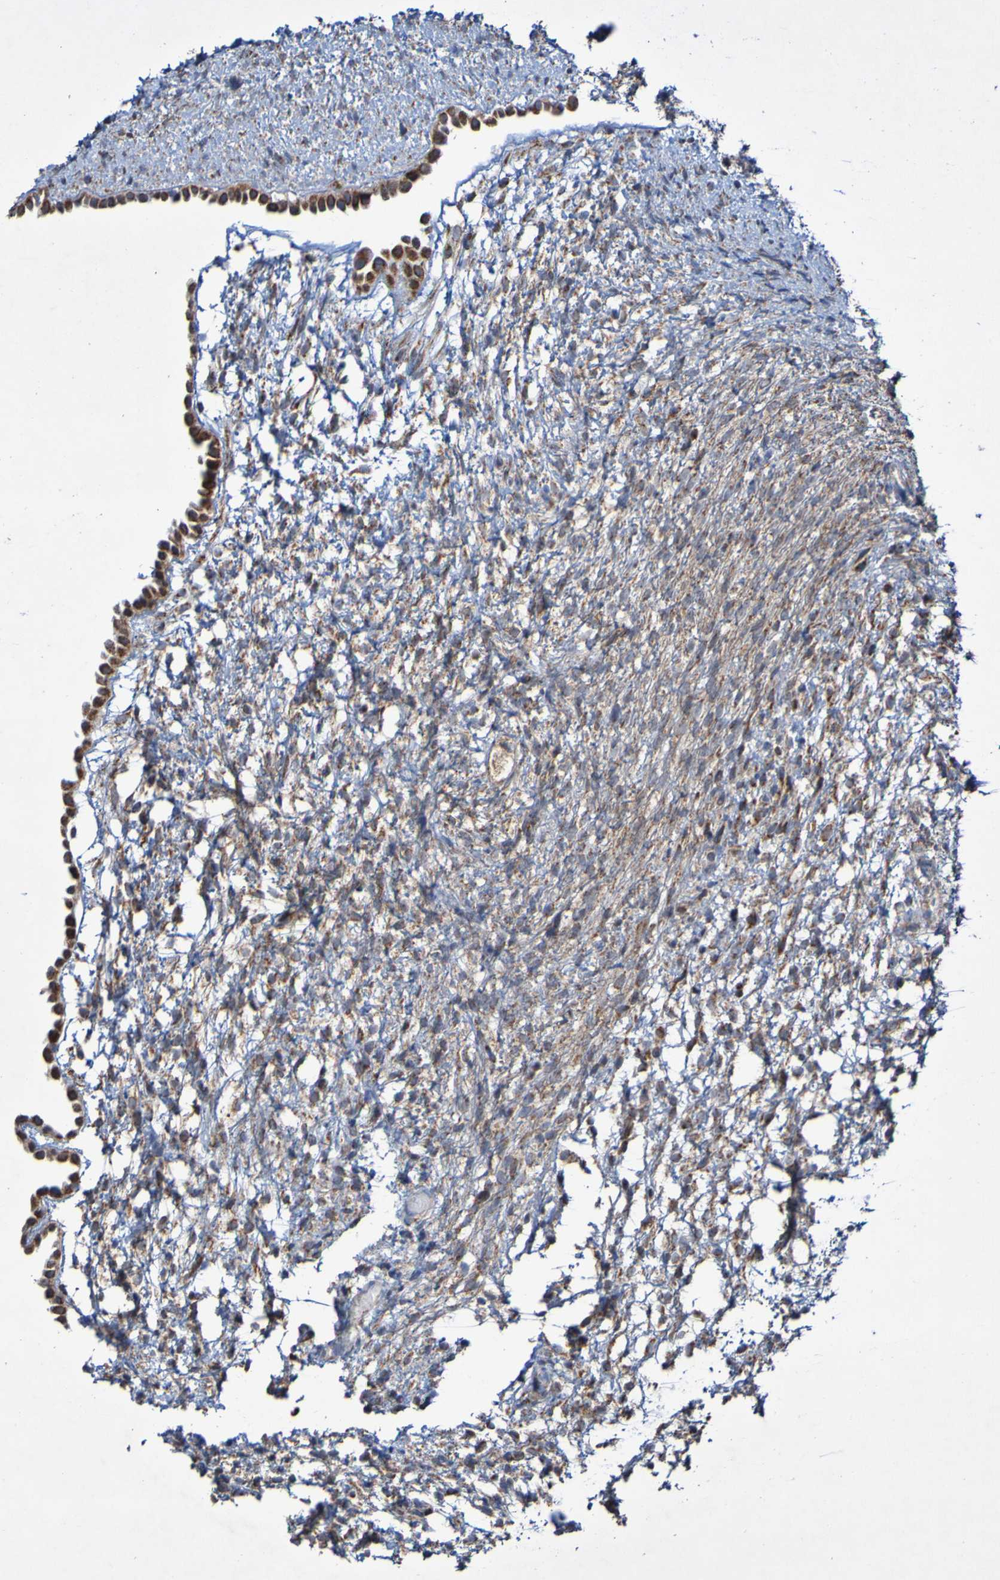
{"staining": {"intensity": "moderate", "quantity": ">75%", "location": "cytoplasmic/membranous"}, "tissue": "ovary", "cell_type": "Follicle cells", "image_type": "normal", "snomed": [{"axis": "morphology", "description": "Normal tissue, NOS"}, {"axis": "morphology", "description": "Cyst, NOS"}, {"axis": "topography", "description": "Ovary"}], "caption": "The immunohistochemical stain highlights moderate cytoplasmic/membranous expression in follicle cells of normal ovary. The staining is performed using DAB (3,3'-diaminobenzidine) brown chromogen to label protein expression. The nuclei are counter-stained blue using hematoxylin.", "gene": "CCDC51", "patient": {"sex": "female", "age": 18}}